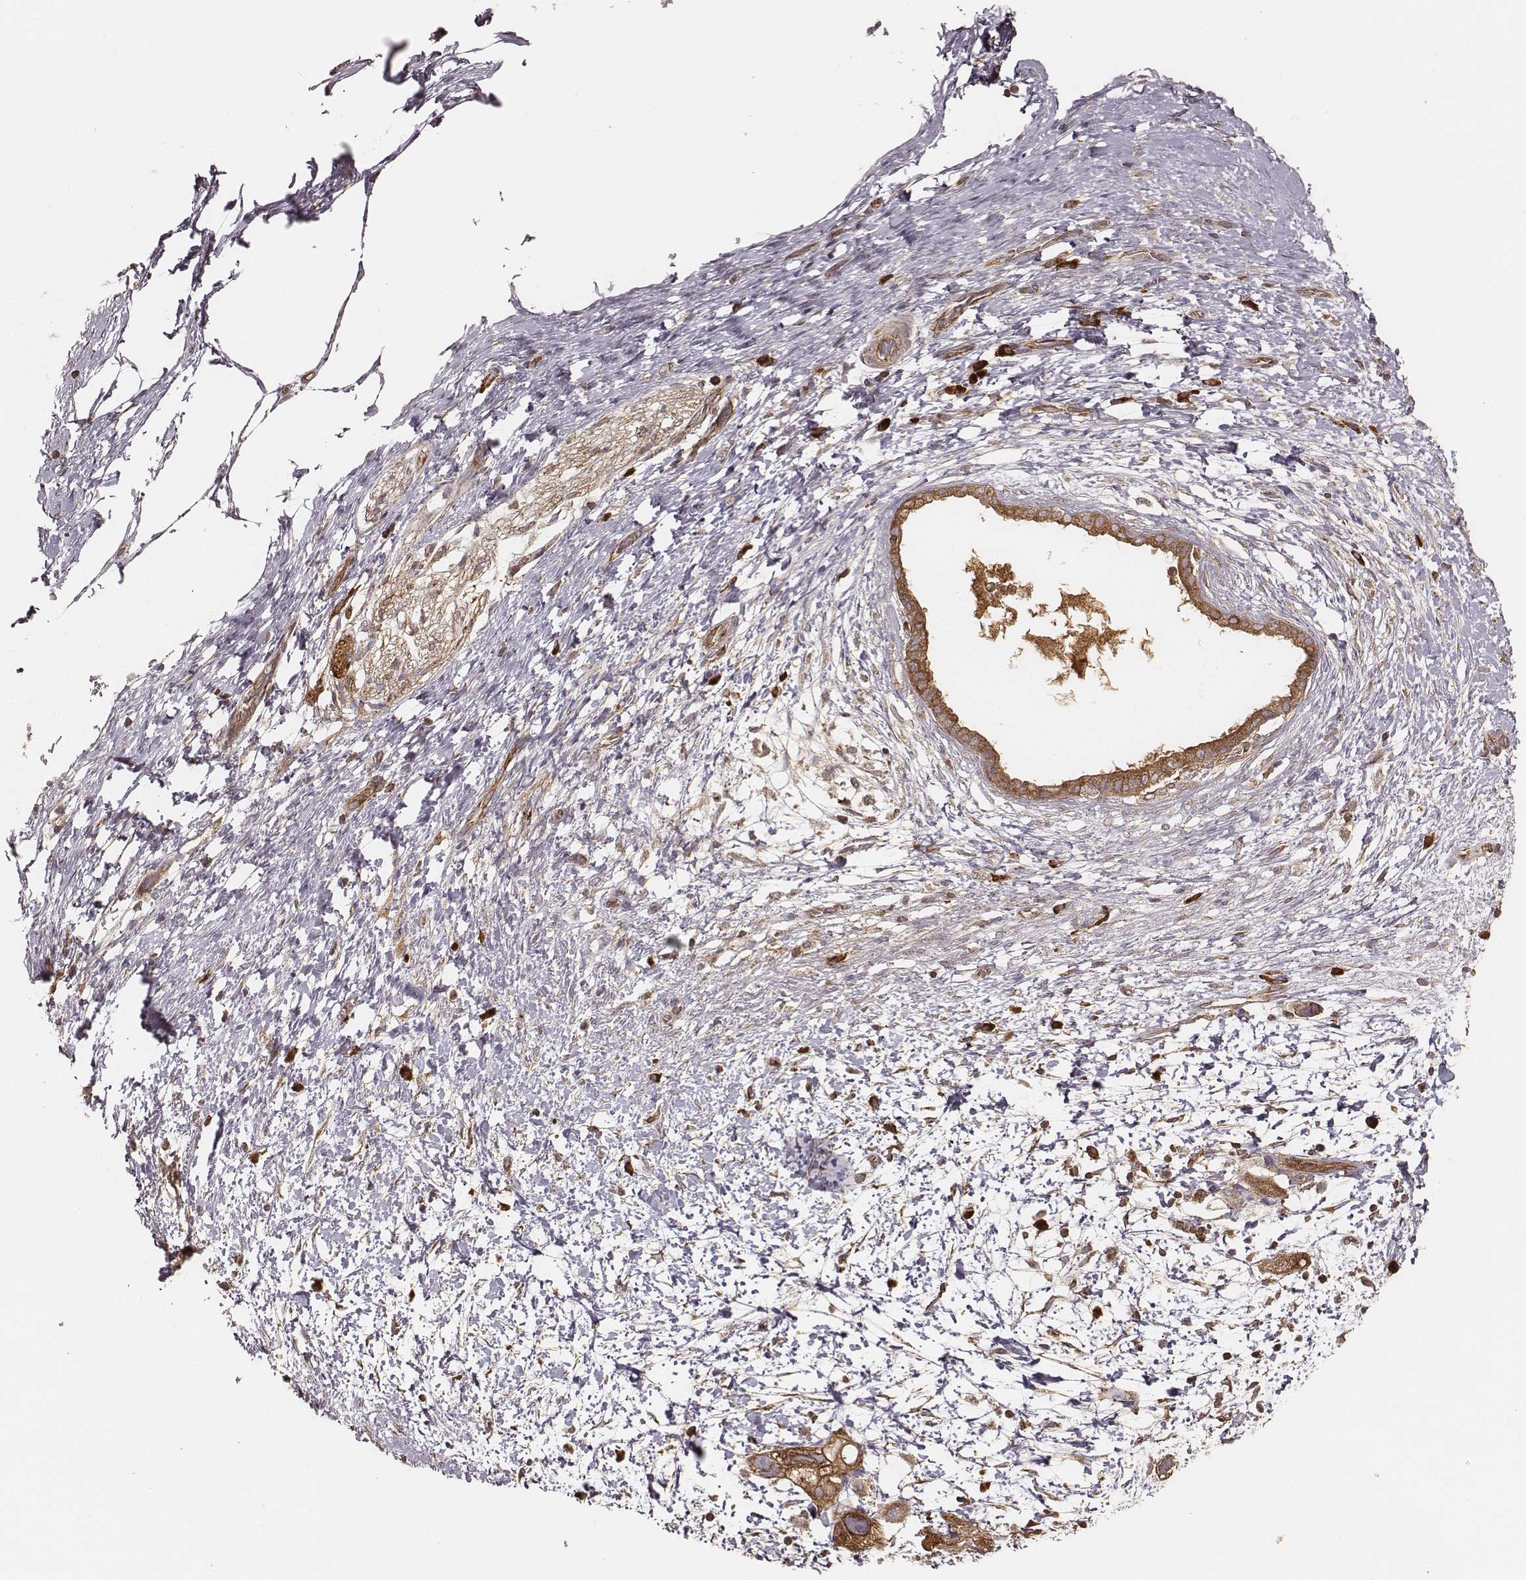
{"staining": {"intensity": "moderate", "quantity": ">75%", "location": "cytoplasmic/membranous"}, "tissue": "pancreatic cancer", "cell_type": "Tumor cells", "image_type": "cancer", "snomed": [{"axis": "morphology", "description": "Adenocarcinoma, NOS"}, {"axis": "topography", "description": "Pancreas"}], "caption": "Pancreatic adenocarcinoma tissue shows moderate cytoplasmic/membranous staining in about >75% of tumor cells, visualized by immunohistochemistry.", "gene": "CARS1", "patient": {"sex": "female", "age": 72}}